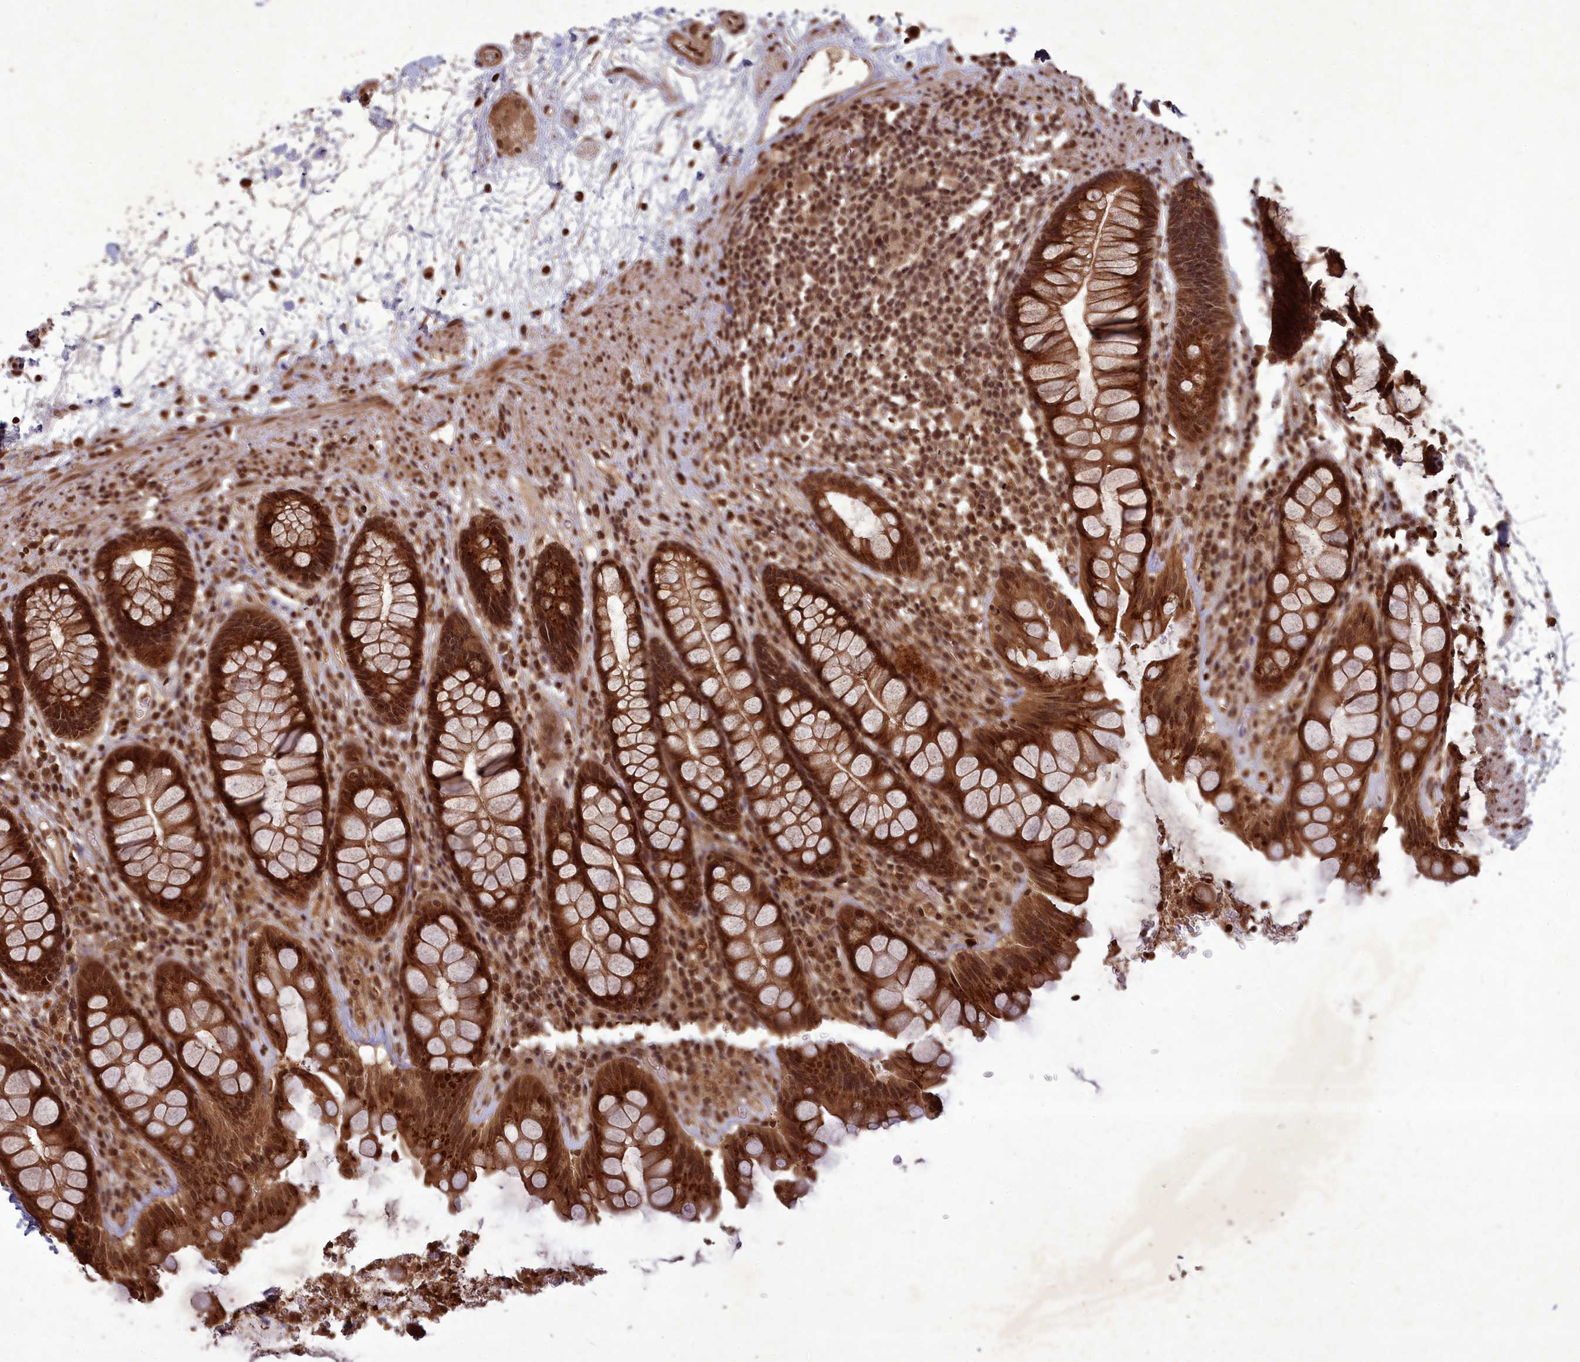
{"staining": {"intensity": "strong", "quantity": ">75%", "location": "cytoplasmic/membranous,nuclear"}, "tissue": "rectum", "cell_type": "Glandular cells", "image_type": "normal", "snomed": [{"axis": "morphology", "description": "Normal tissue, NOS"}, {"axis": "topography", "description": "Rectum"}], "caption": "The image exhibits a brown stain indicating the presence of a protein in the cytoplasmic/membranous,nuclear of glandular cells in rectum. (Brightfield microscopy of DAB IHC at high magnification).", "gene": "SRMS", "patient": {"sex": "male", "age": 64}}